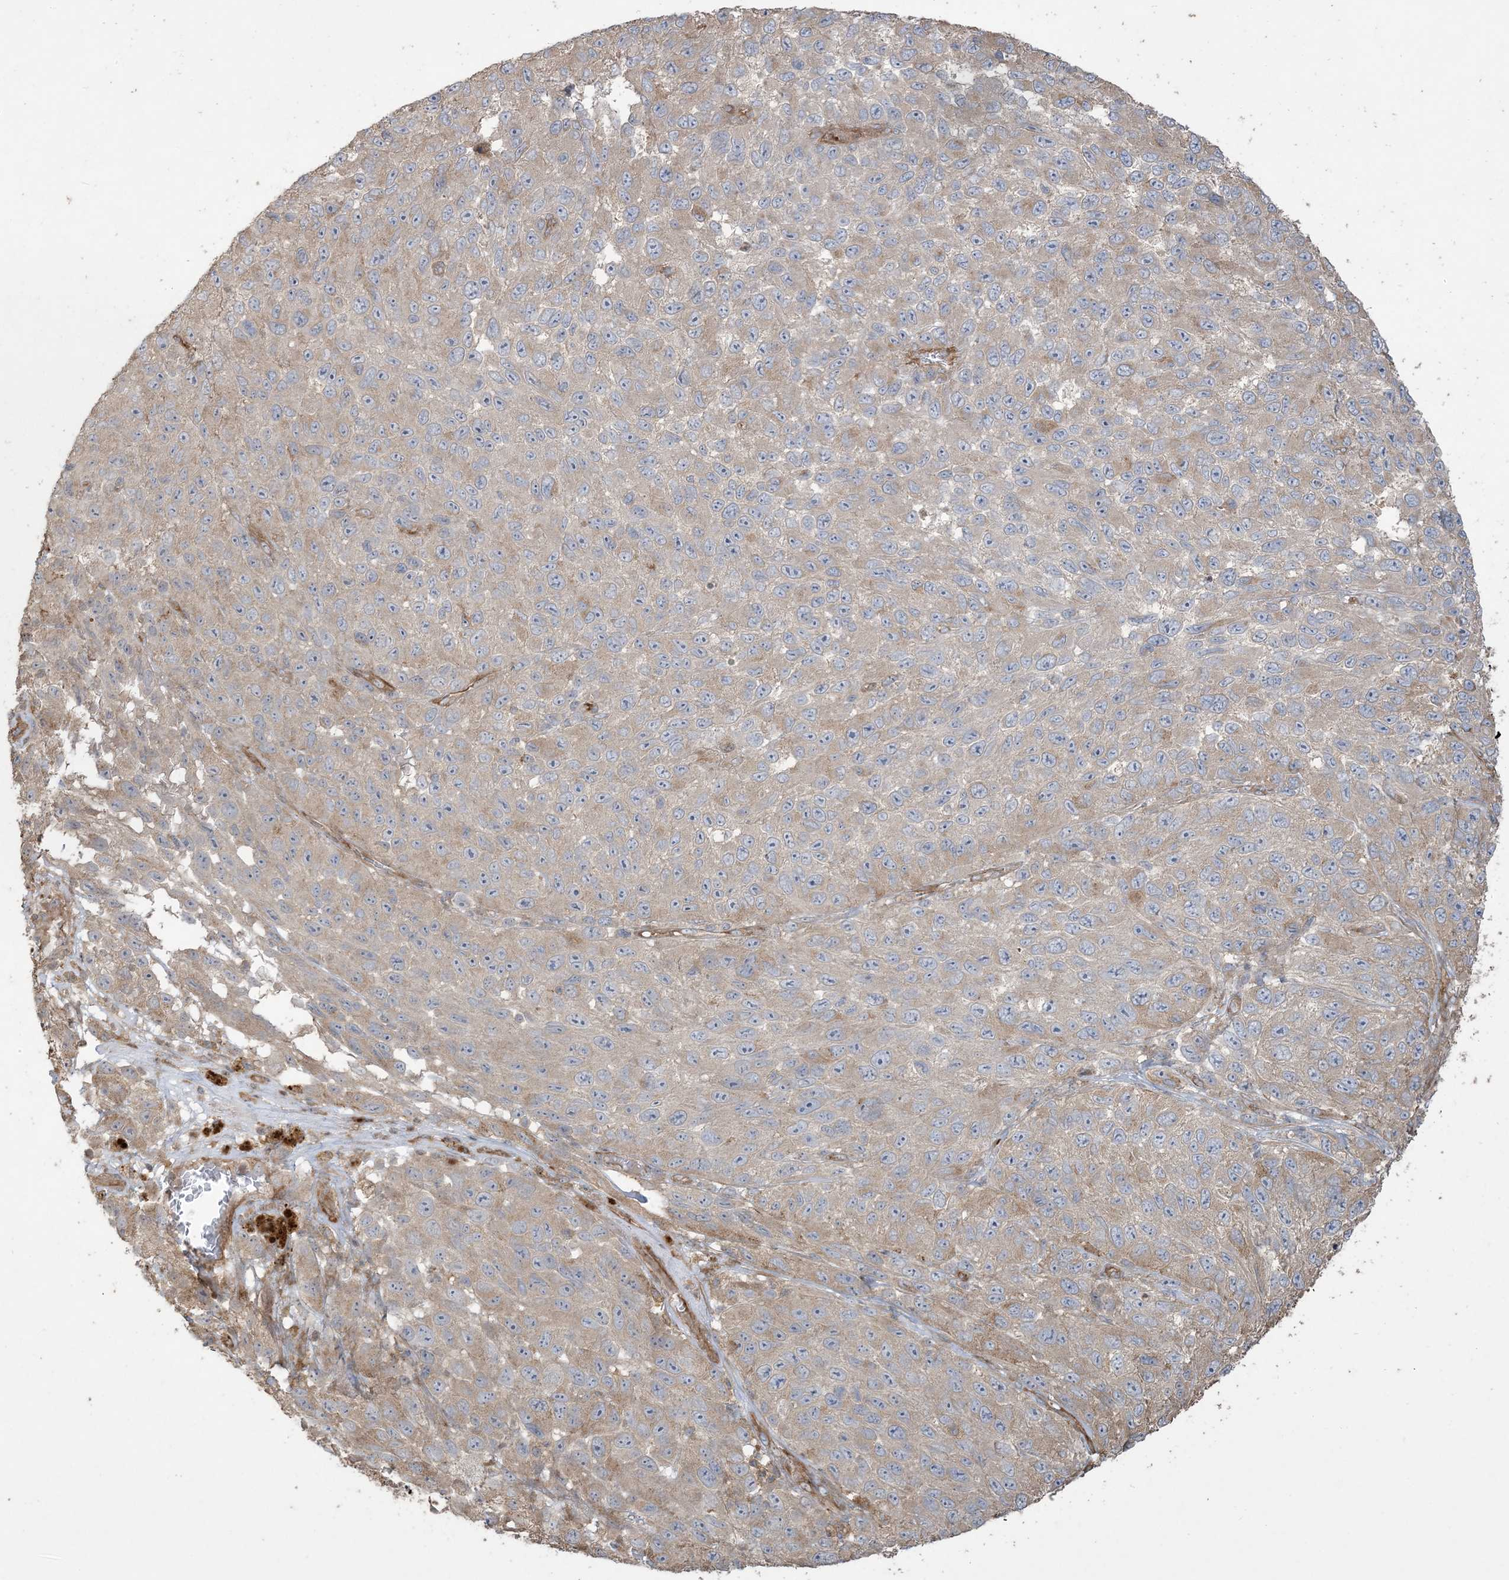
{"staining": {"intensity": "weak", "quantity": "<25%", "location": "cytoplasmic/membranous"}, "tissue": "melanoma", "cell_type": "Tumor cells", "image_type": "cancer", "snomed": [{"axis": "morphology", "description": "Malignant melanoma, NOS"}, {"axis": "topography", "description": "Skin"}], "caption": "This is an IHC image of malignant melanoma. There is no positivity in tumor cells.", "gene": "KLHL18", "patient": {"sex": "female", "age": 96}}